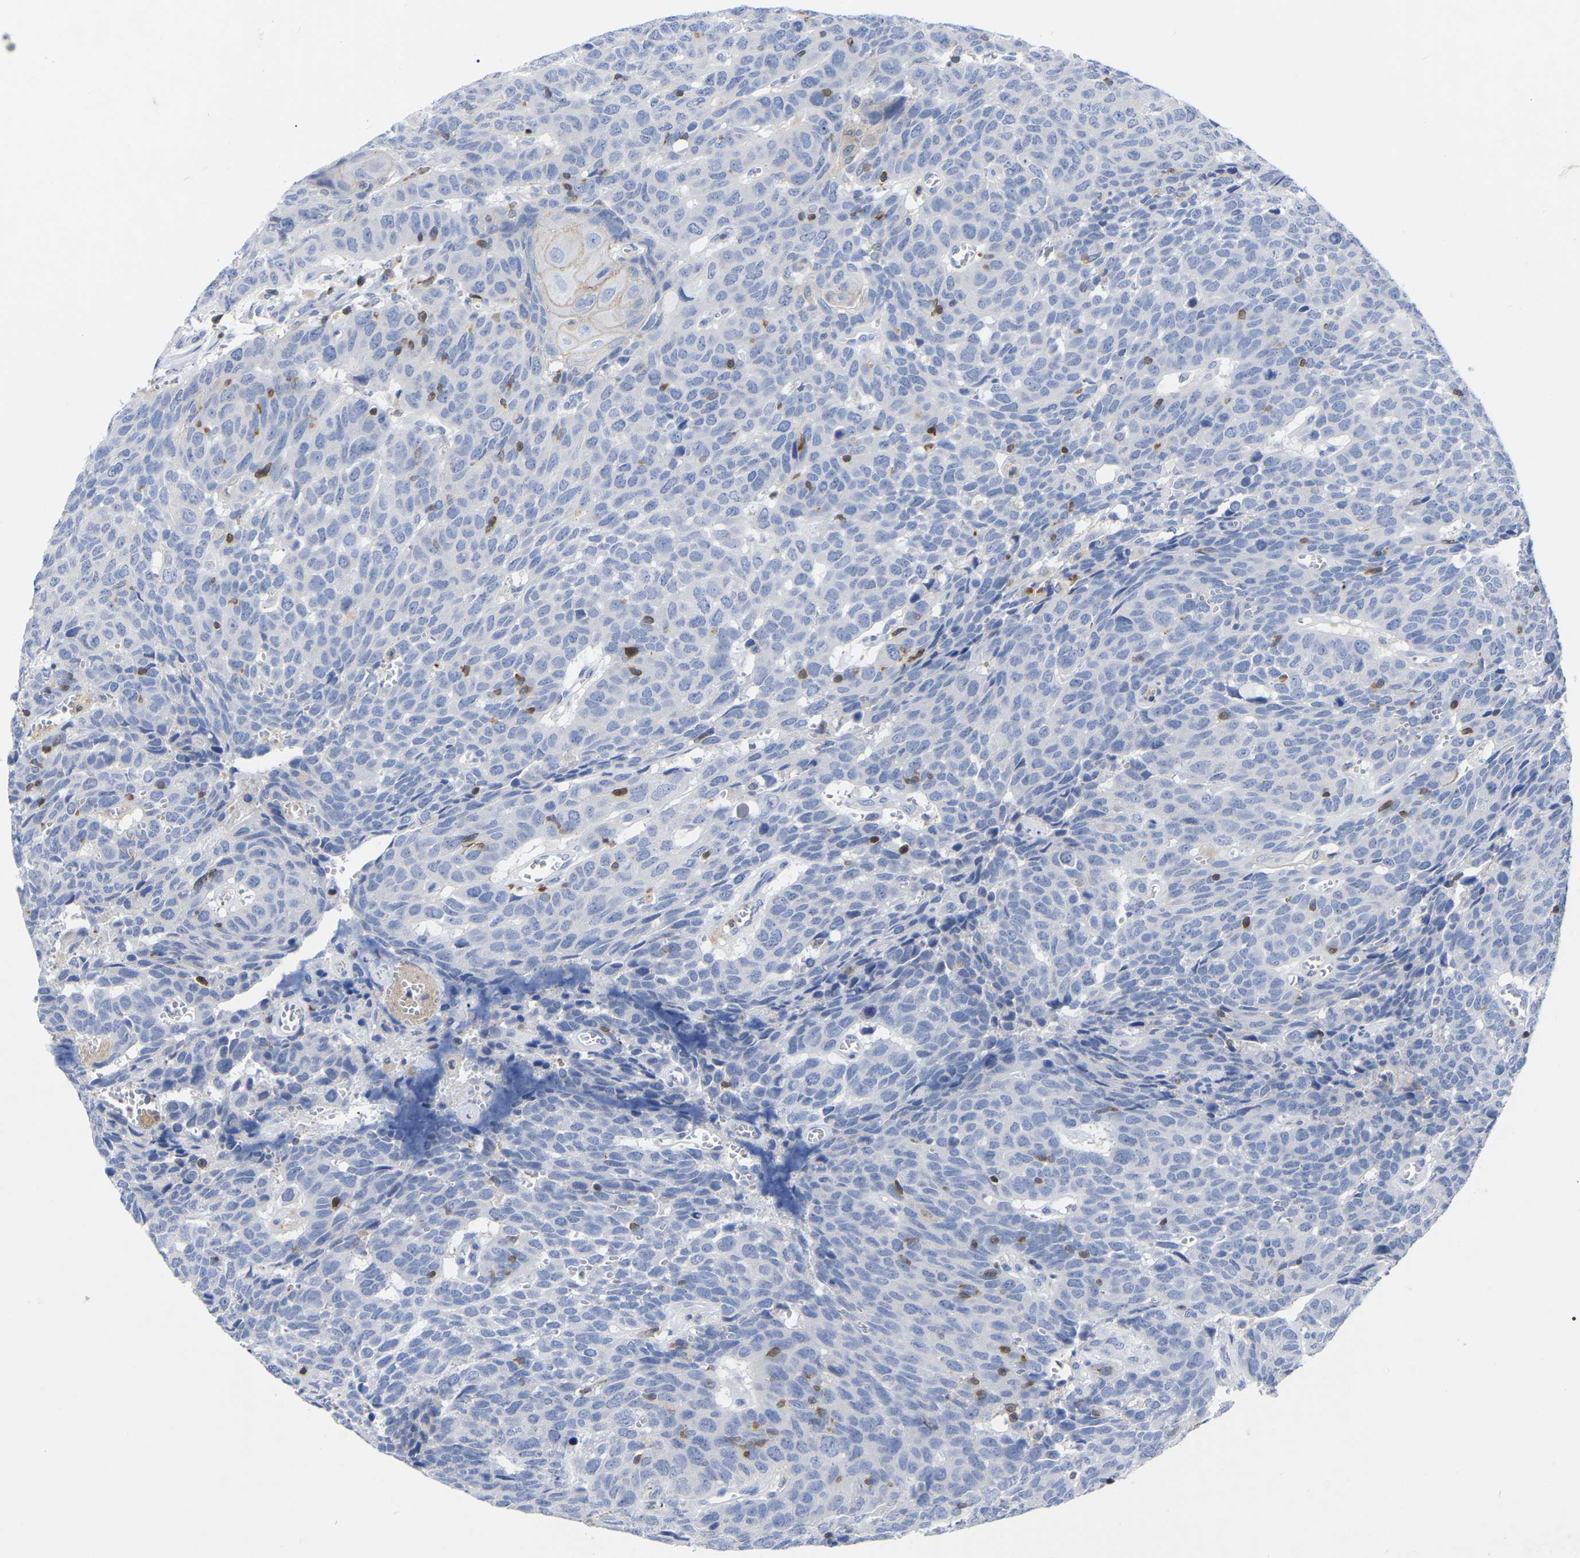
{"staining": {"intensity": "negative", "quantity": "none", "location": "none"}, "tissue": "head and neck cancer", "cell_type": "Tumor cells", "image_type": "cancer", "snomed": [{"axis": "morphology", "description": "Squamous cell carcinoma, NOS"}, {"axis": "topography", "description": "Head-Neck"}], "caption": "DAB immunohistochemical staining of head and neck squamous cell carcinoma shows no significant expression in tumor cells. (Brightfield microscopy of DAB (3,3'-diaminobenzidine) IHC at high magnification).", "gene": "PTPN7", "patient": {"sex": "male", "age": 66}}